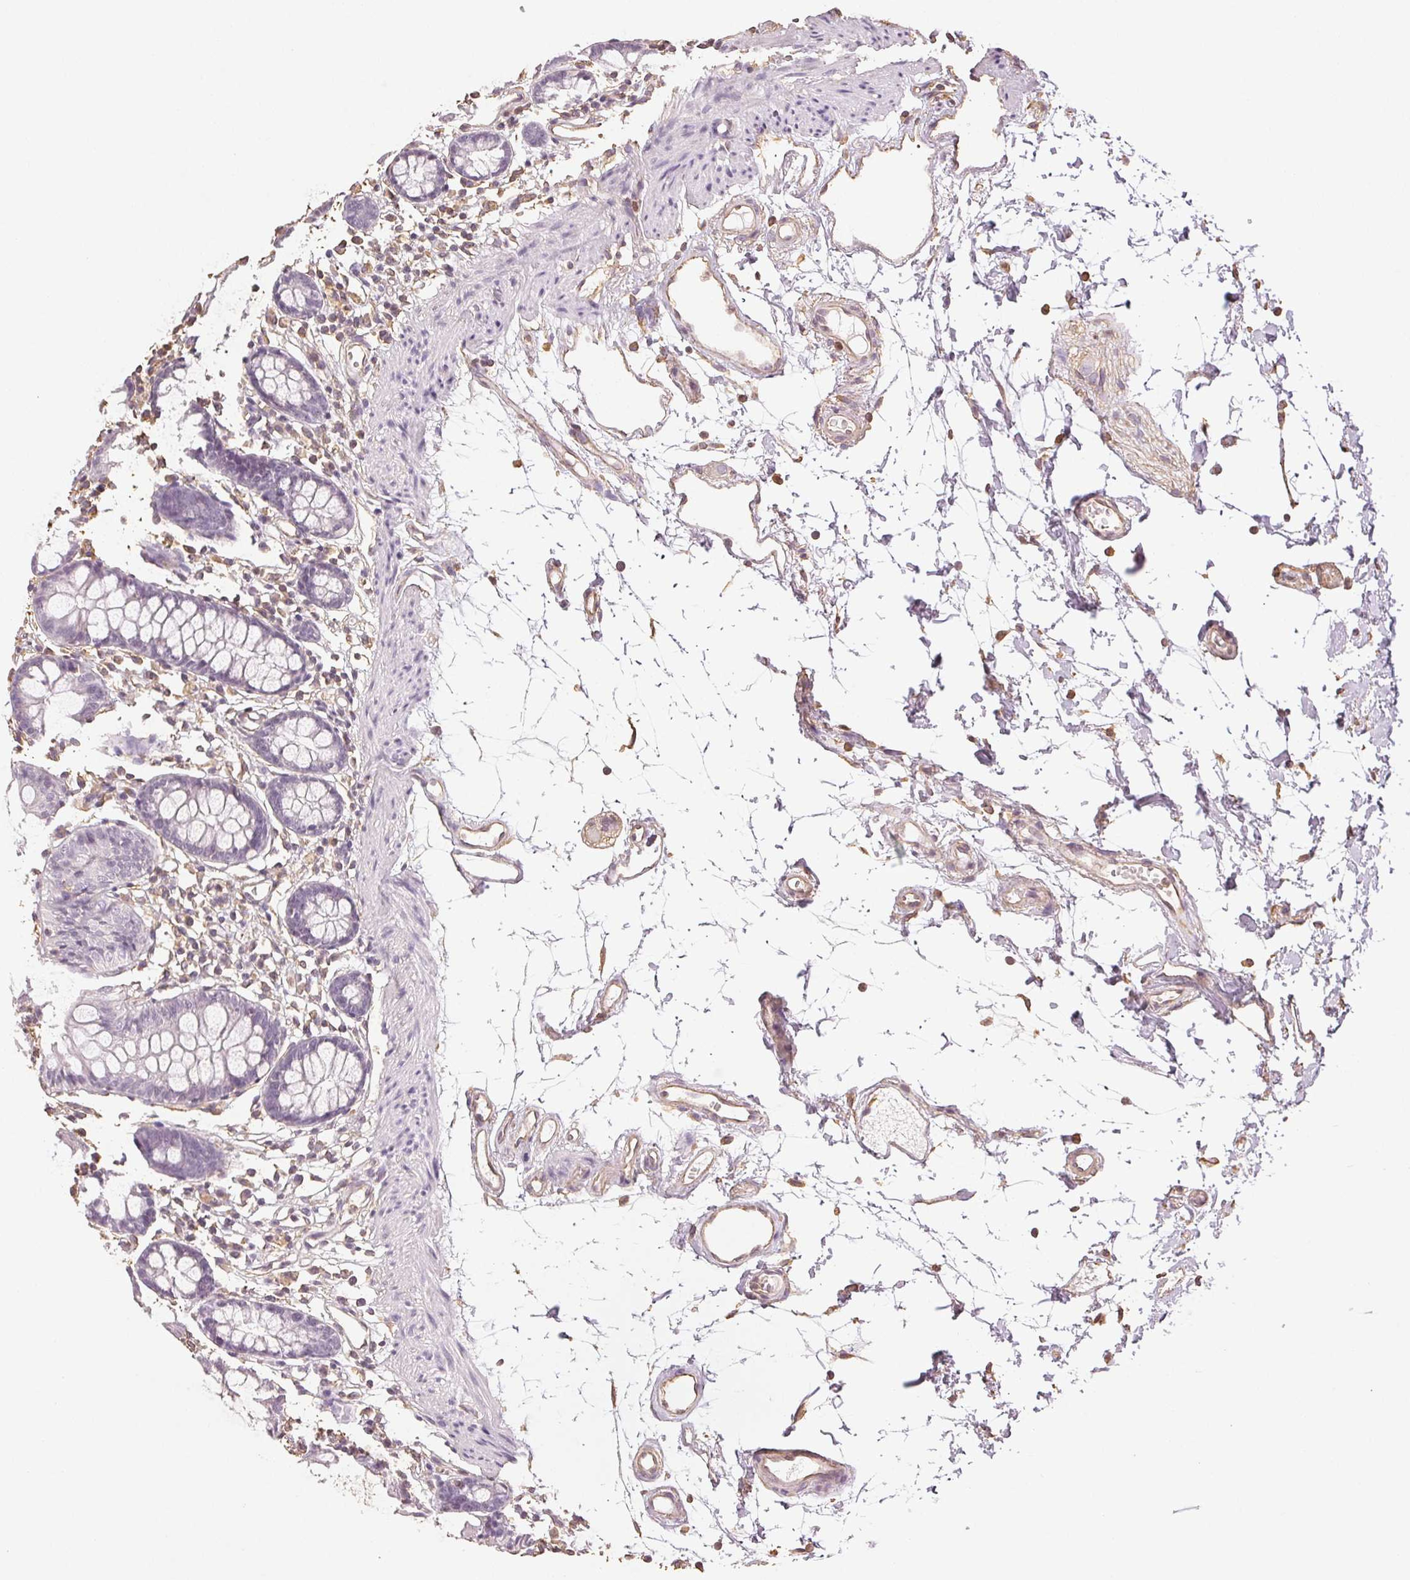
{"staining": {"intensity": "weak", "quantity": ">75%", "location": "cytoplasmic/membranous"}, "tissue": "colon", "cell_type": "Endothelial cells", "image_type": "normal", "snomed": [{"axis": "morphology", "description": "Normal tissue, NOS"}, {"axis": "topography", "description": "Colon"}], "caption": "The micrograph demonstrates immunohistochemical staining of normal colon. There is weak cytoplasmic/membranous expression is seen in about >75% of endothelial cells. (DAB IHC, brown staining for protein, blue staining for nuclei).", "gene": "COL7A1", "patient": {"sex": "female", "age": 84}}